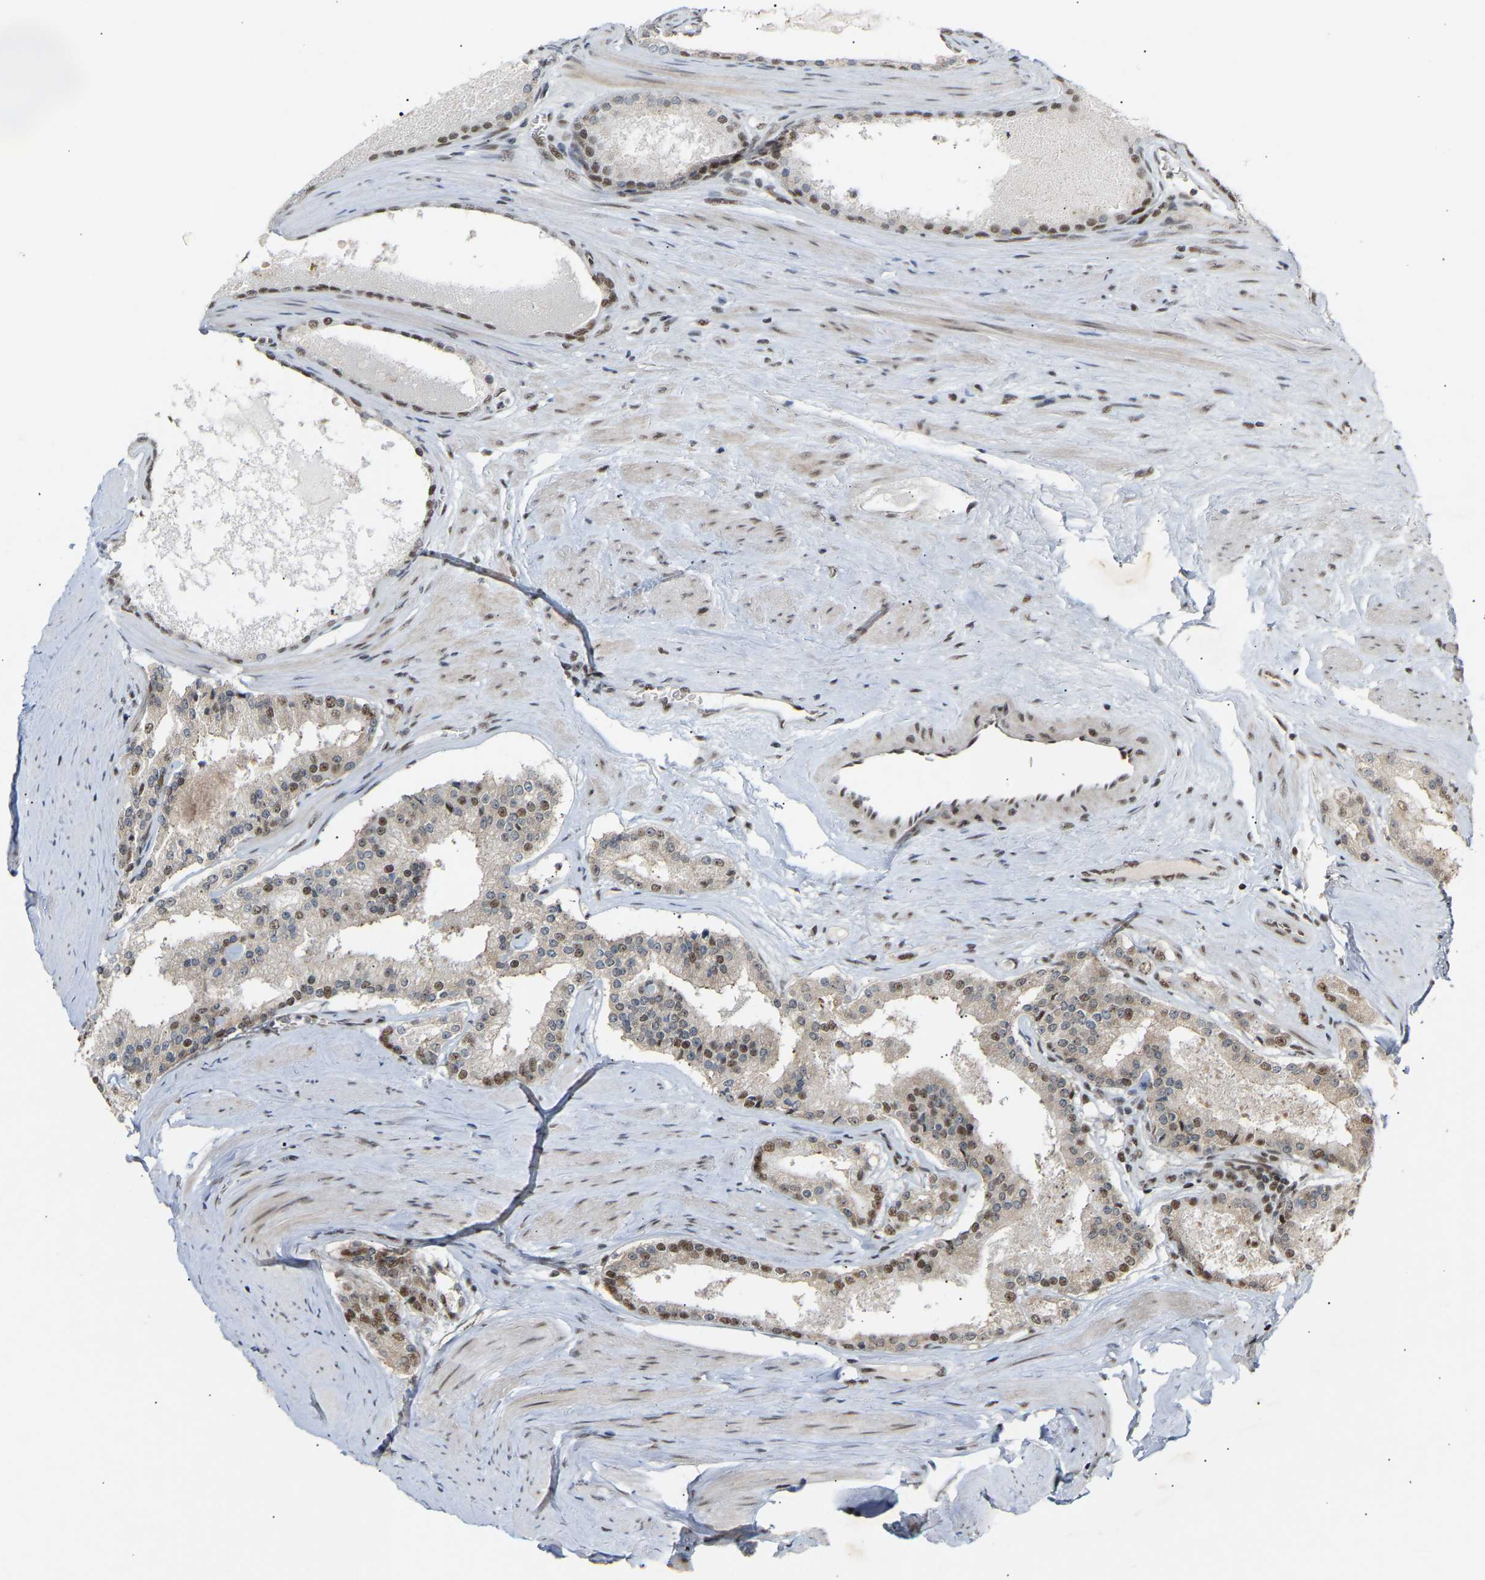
{"staining": {"intensity": "moderate", "quantity": "25%-75%", "location": "nuclear"}, "tissue": "prostate cancer", "cell_type": "Tumor cells", "image_type": "cancer", "snomed": [{"axis": "morphology", "description": "Adenocarcinoma, Low grade"}, {"axis": "topography", "description": "Prostate"}], "caption": "Protein staining demonstrates moderate nuclear expression in about 25%-75% of tumor cells in prostate adenocarcinoma (low-grade).", "gene": "NELFB", "patient": {"sex": "male", "age": 70}}